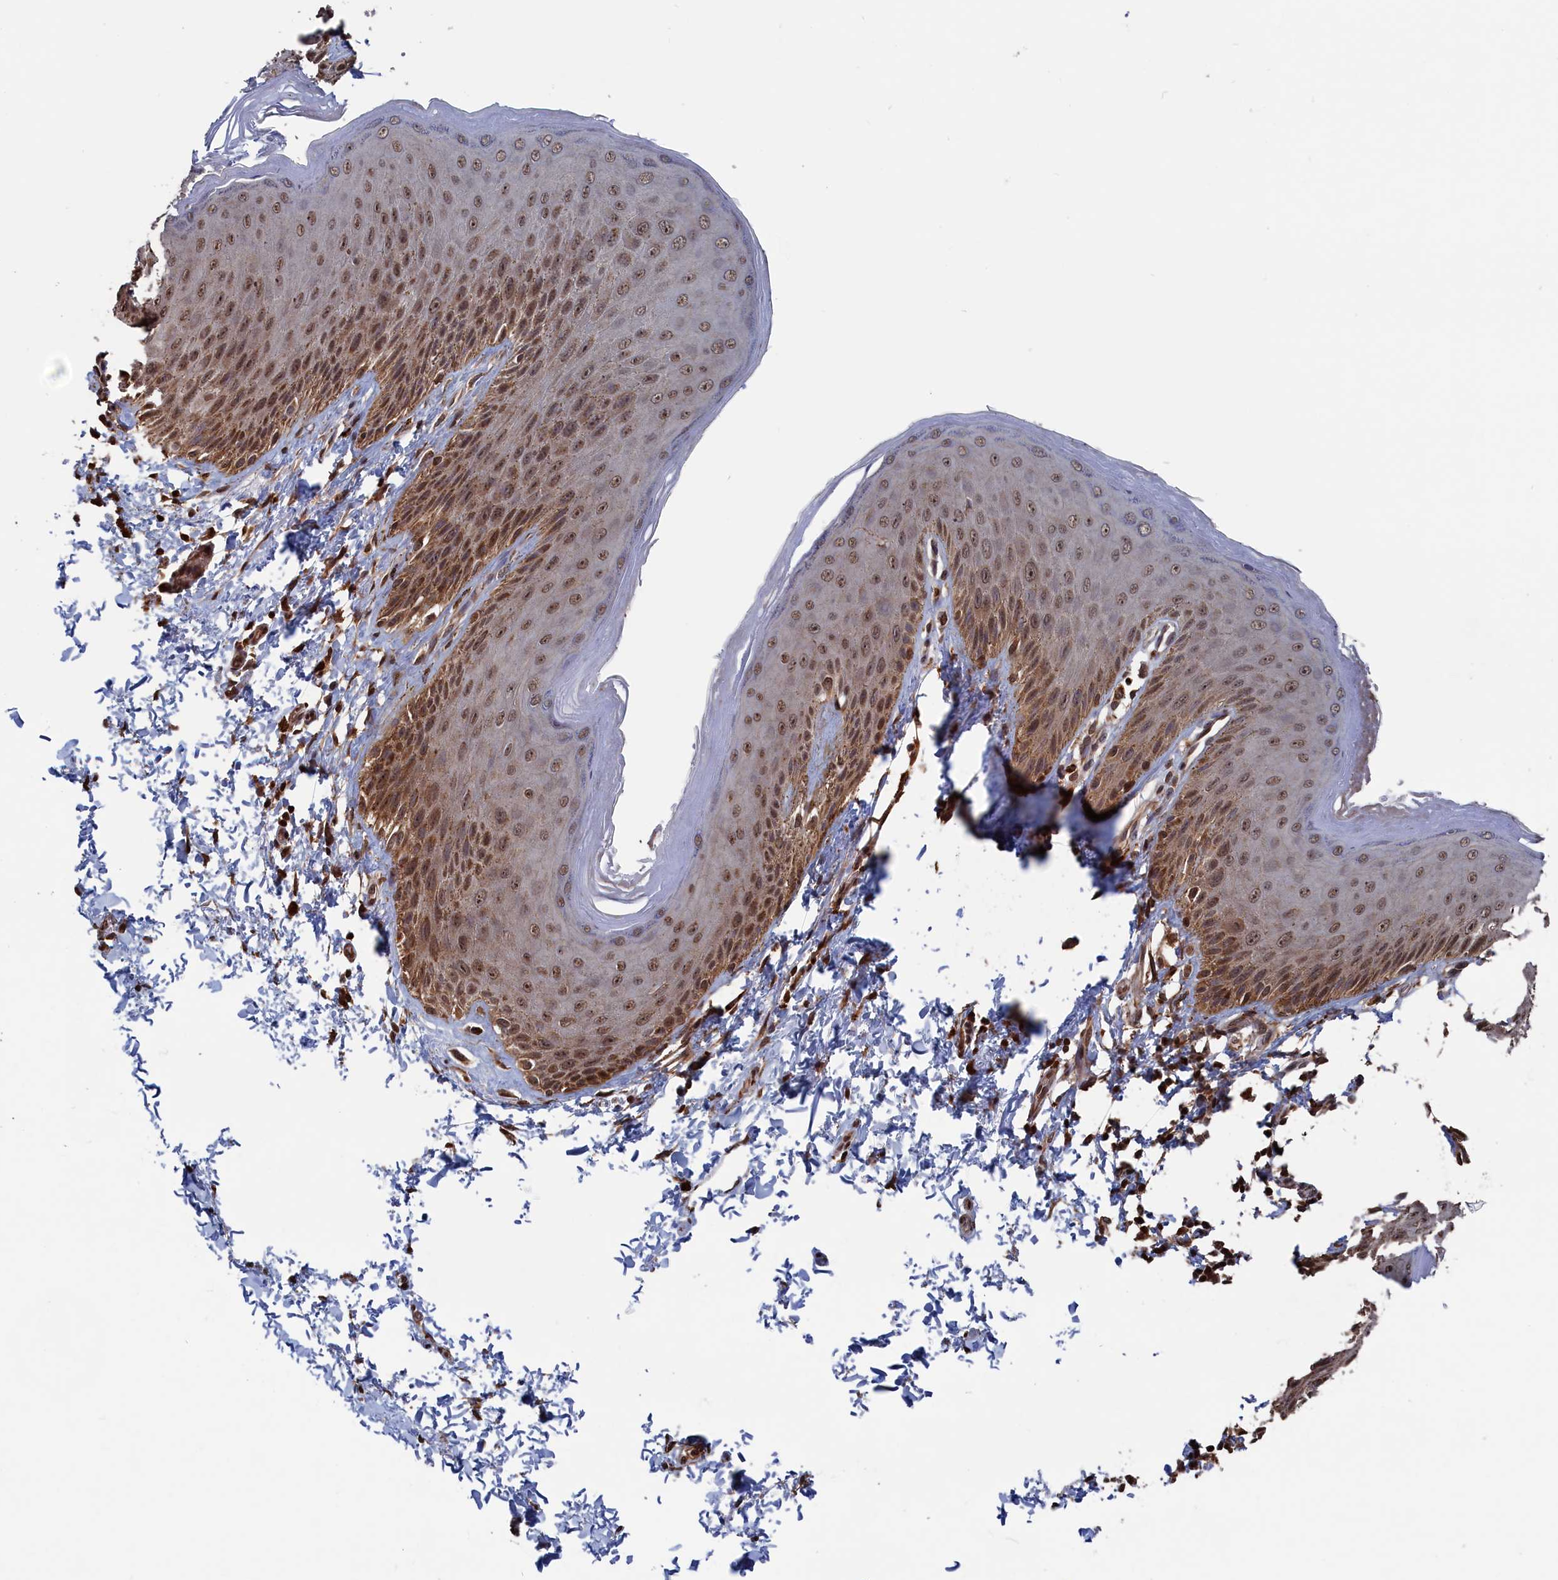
{"staining": {"intensity": "moderate", "quantity": ">75%", "location": "cytoplasmic/membranous,nuclear"}, "tissue": "skin", "cell_type": "Epidermal cells", "image_type": "normal", "snomed": [{"axis": "morphology", "description": "Normal tissue, NOS"}, {"axis": "topography", "description": "Anal"}], "caption": "Protein staining by immunohistochemistry (IHC) displays moderate cytoplasmic/membranous,nuclear expression in about >75% of epidermal cells in normal skin.", "gene": "PDE12", "patient": {"sex": "male", "age": 44}}